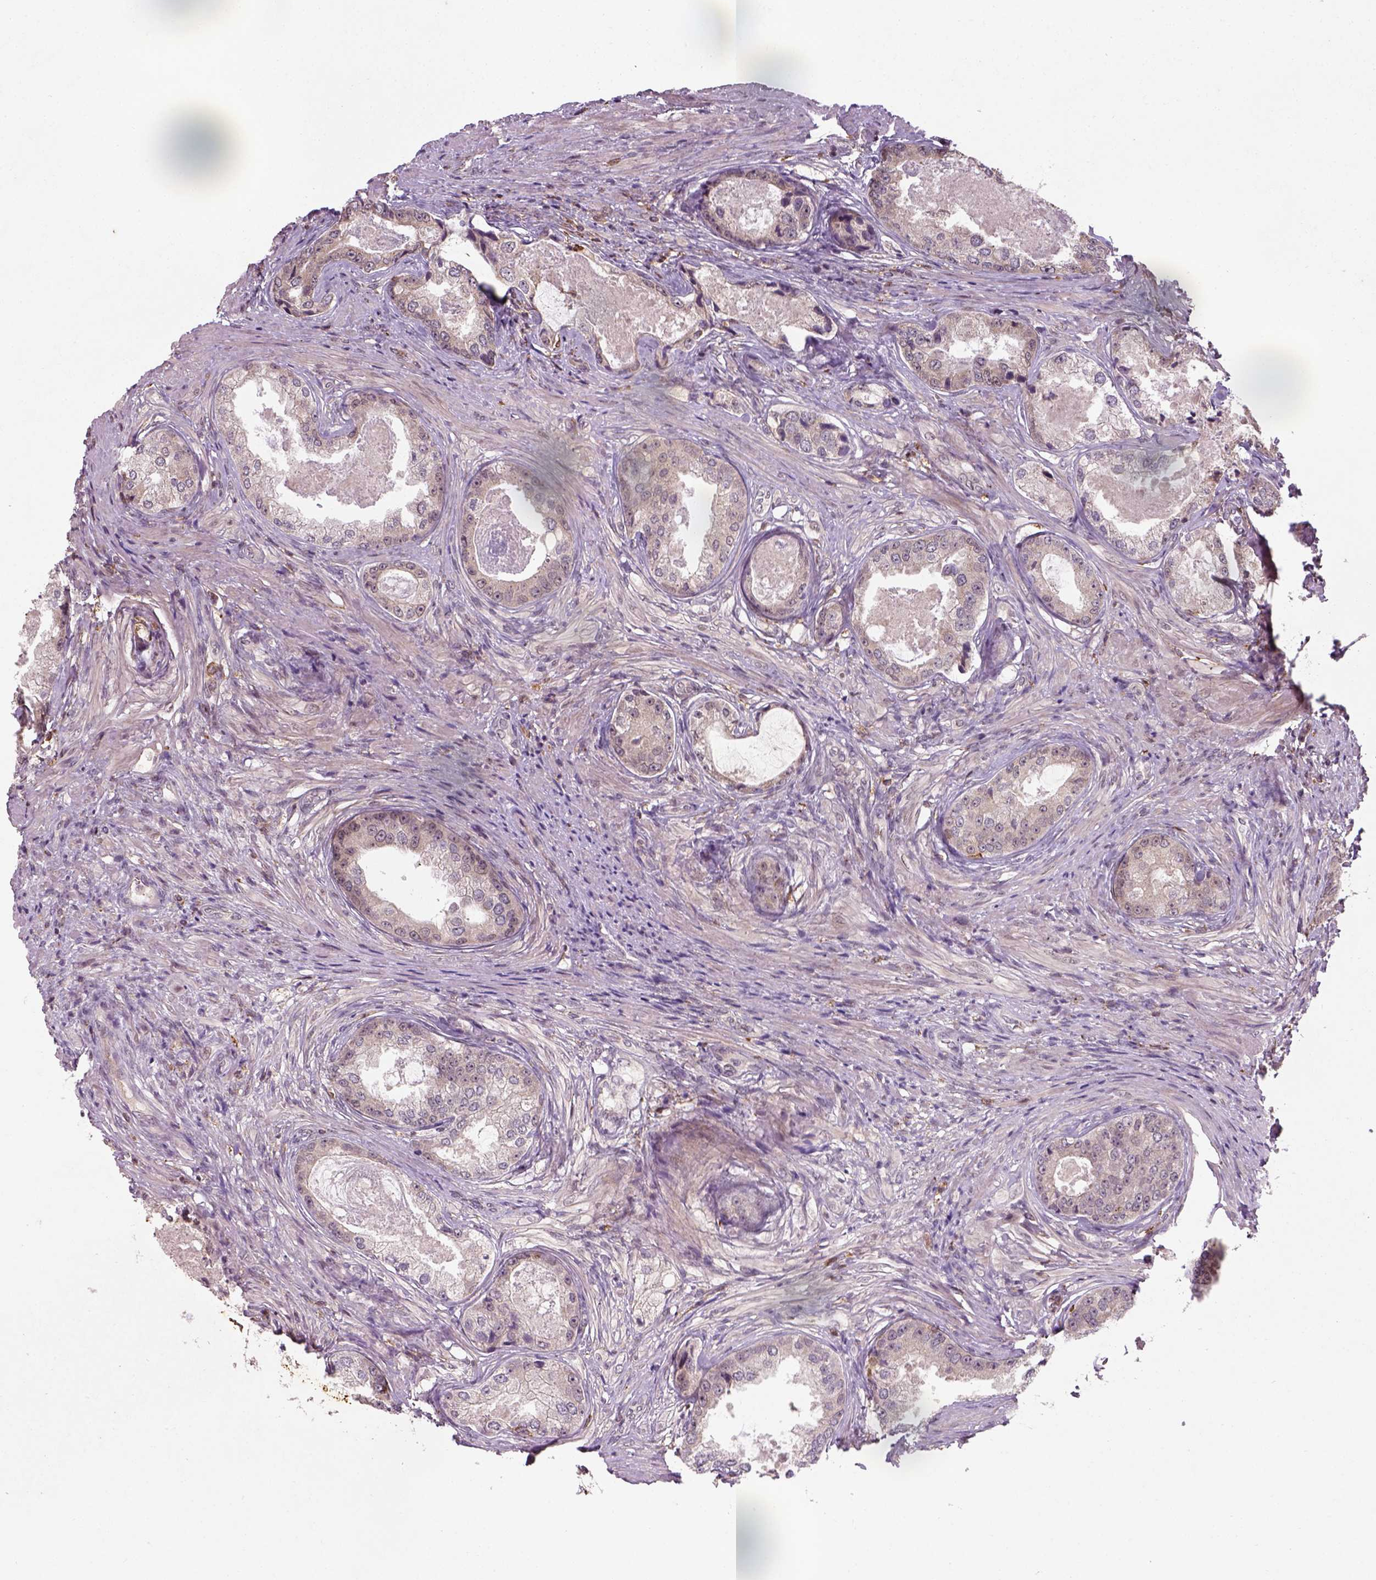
{"staining": {"intensity": "weak", "quantity": "25%-75%", "location": "cytoplasmic/membranous"}, "tissue": "prostate cancer", "cell_type": "Tumor cells", "image_type": "cancer", "snomed": [{"axis": "morphology", "description": "Adenocarcinoma, Low grade"}, {"axis": "topography", "description": "Prostate"}], "caption": "IHC of human prostate low-grade adenocarcinoma exhibits low levels of weak cytoplasmic/membranous expression in about 25%-75% of tumor cells.", "gene": "CAMKK1", "patient": {"sex": "male", "age": 68}}